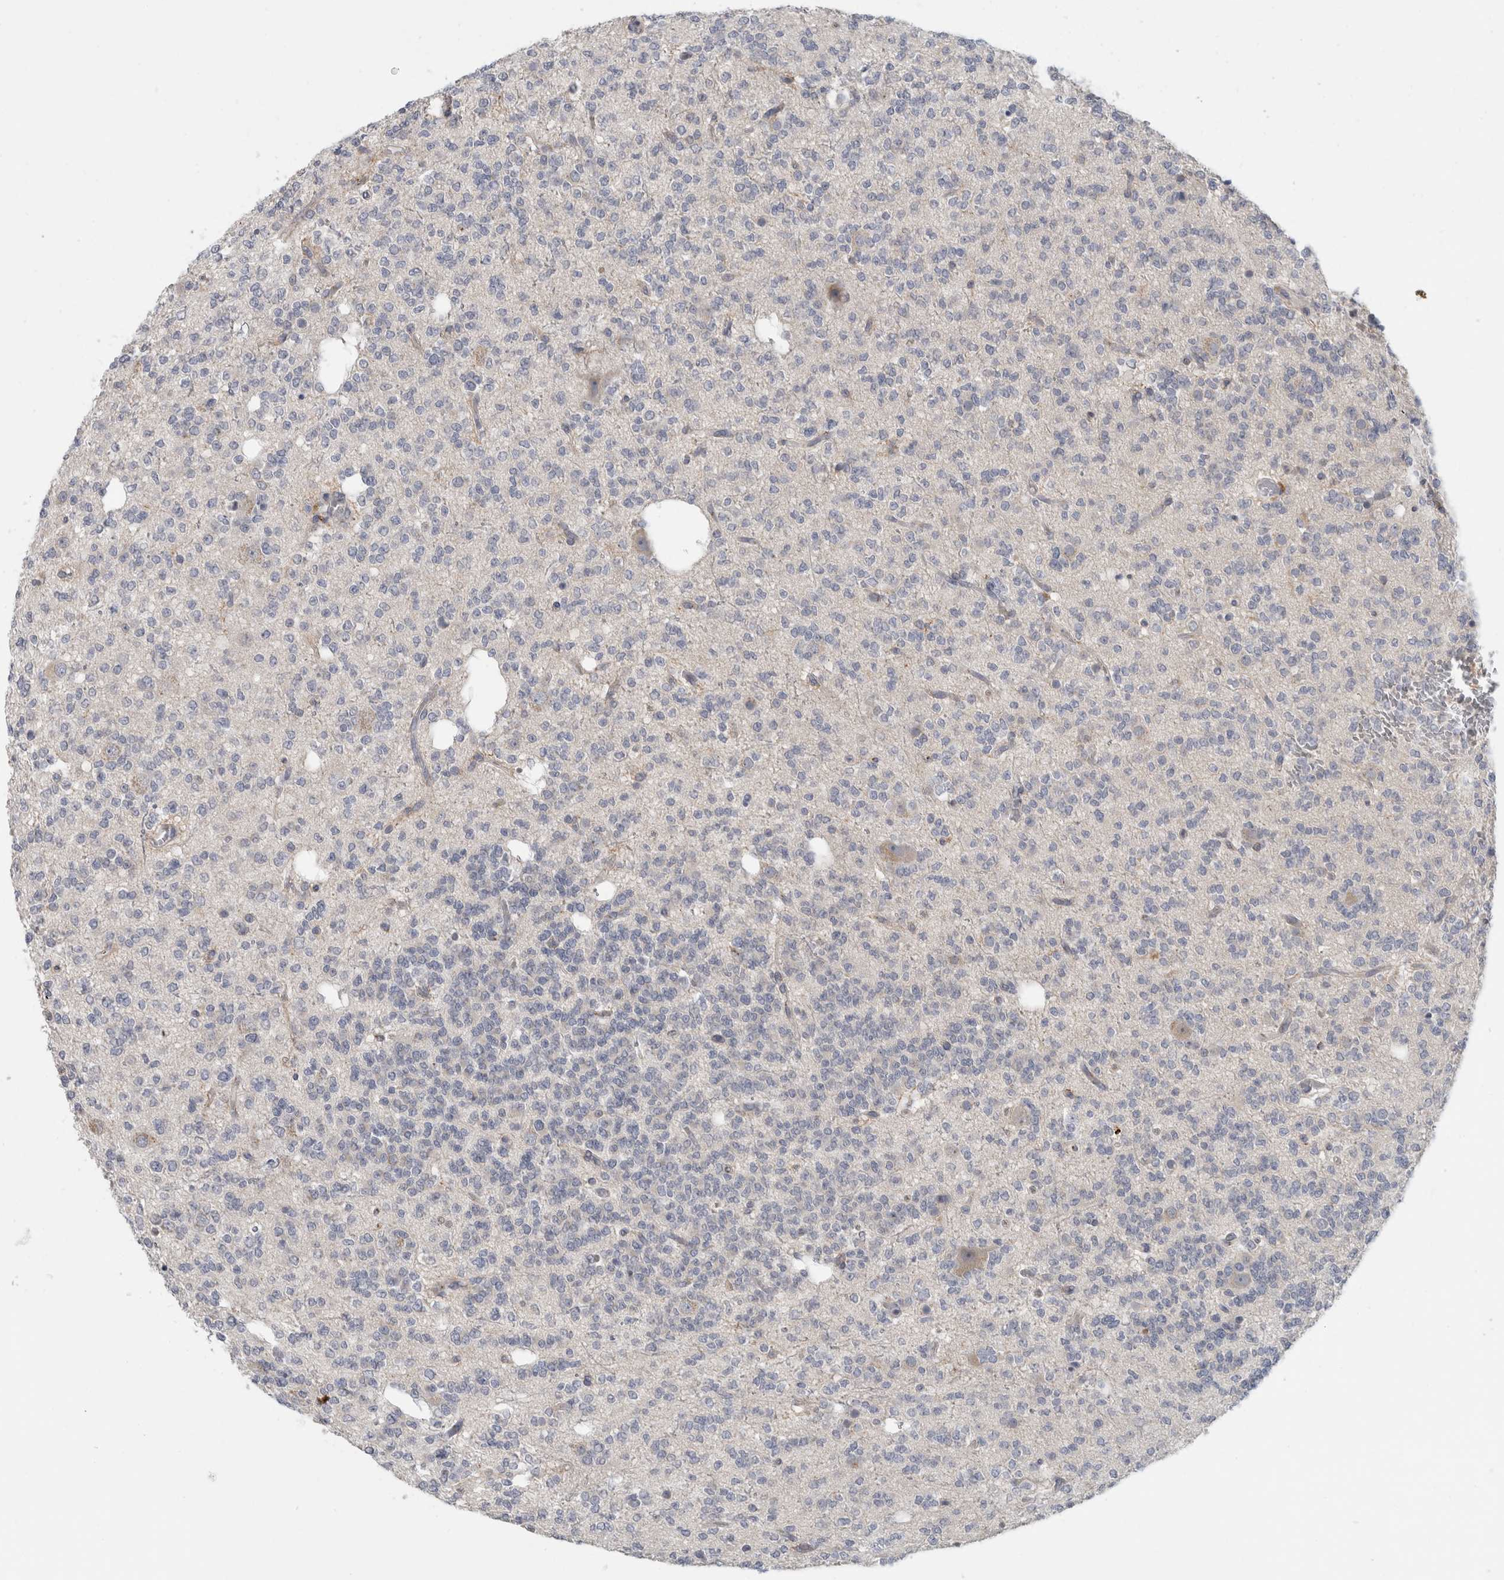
{"staining": {"intensity": "negative", "quantity": "none", "location": "none"}, "tissue": "glioma", "cell_type": "Tumor cells", "image_type": "cancer", "snomed": [{"axis": "morphology", "description": "Glioma, malignant, Low grade"}, {"axis": "topography", "description": "Brain"}], "caption": "IHC histopathology image of neoplastic tissue: human glioma stained with DAB (3,3'-diaminobenzidine) displays no significant protein staining in tumor cells.", "gene": "MGAT1", "patient": {"sex": "male", "age": 38}}